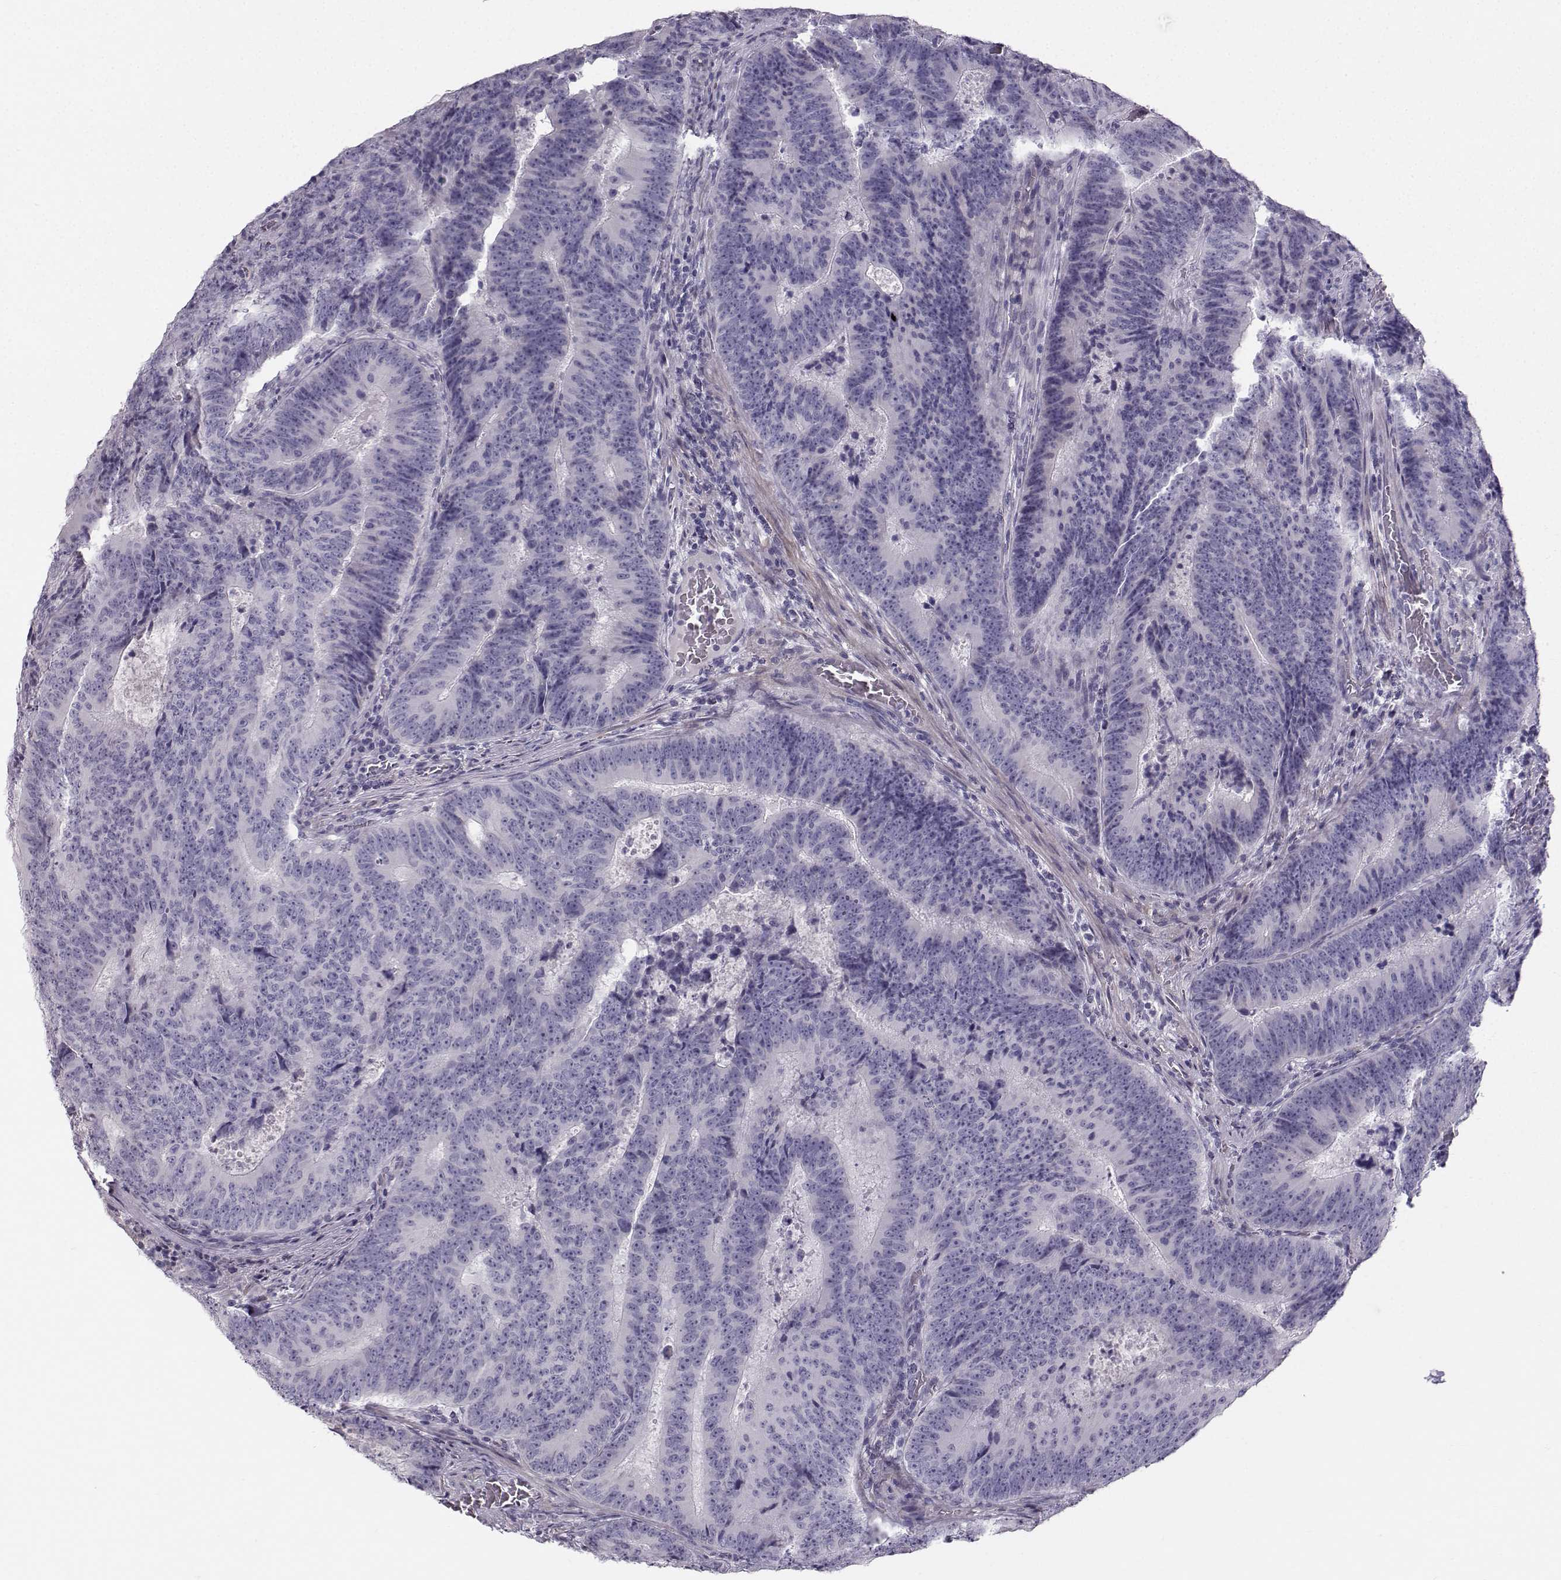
{"staining": {"intensity": "negative", "quantity": "none", "location": "none"}, "tissue": "colorectal cancer", "cell_type": "Tumor cells", "image_type": "cancer", "snomed": [{"axis": "morphology", "description": "Adenocarcinoma, NOS"}, {"axis": "topography", "description": "Colon"}], "caption": "Immunohistochemical staining of human colorectal cancer displays no significant expression in tumor cells. (DAB immunohistochemistry visualized using brightfield microscopy, high magnification).", "gene": "CASR", "patient": {"sex": "female", "age": 82}}